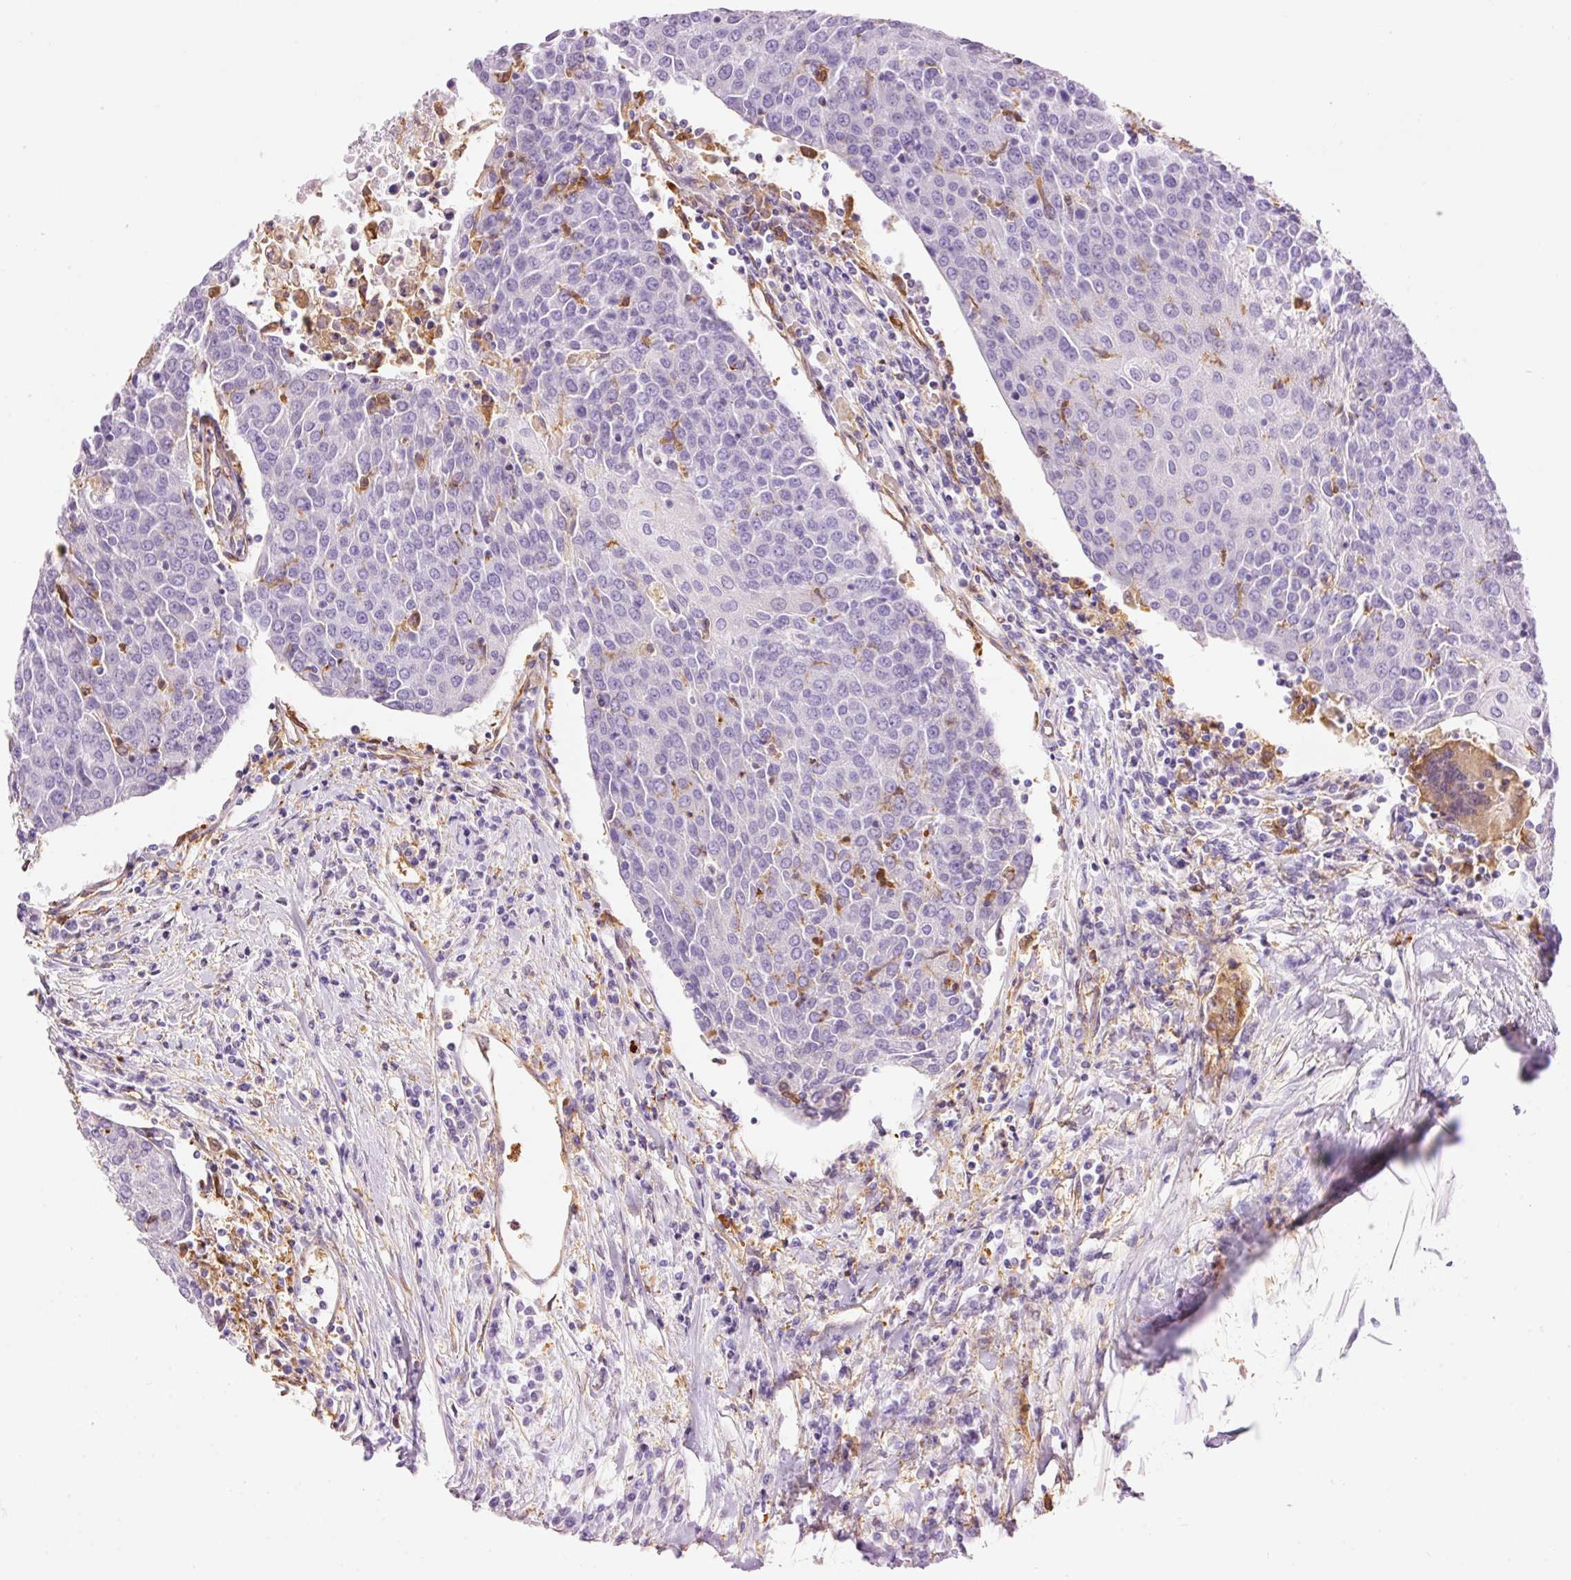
{"staining": {"intensity": "negative", "quantity": "none", "location": "none"}, "tissue": "urothelial cancer", "cell_type": "Tumor cells", "image_type": "cancer", "snomed": [{"axis": "morphology", "description": "Urothelial carcinoma, High grade"}, {"axis": "topography", "description": "Urinary bladder"}], "caption": "High-grade urothelial carcinoma stained for a protein using IHC reveals no staining tumor cells.", "gene": "IL10RB", "patient": {"sex": "female", "age": 85}}